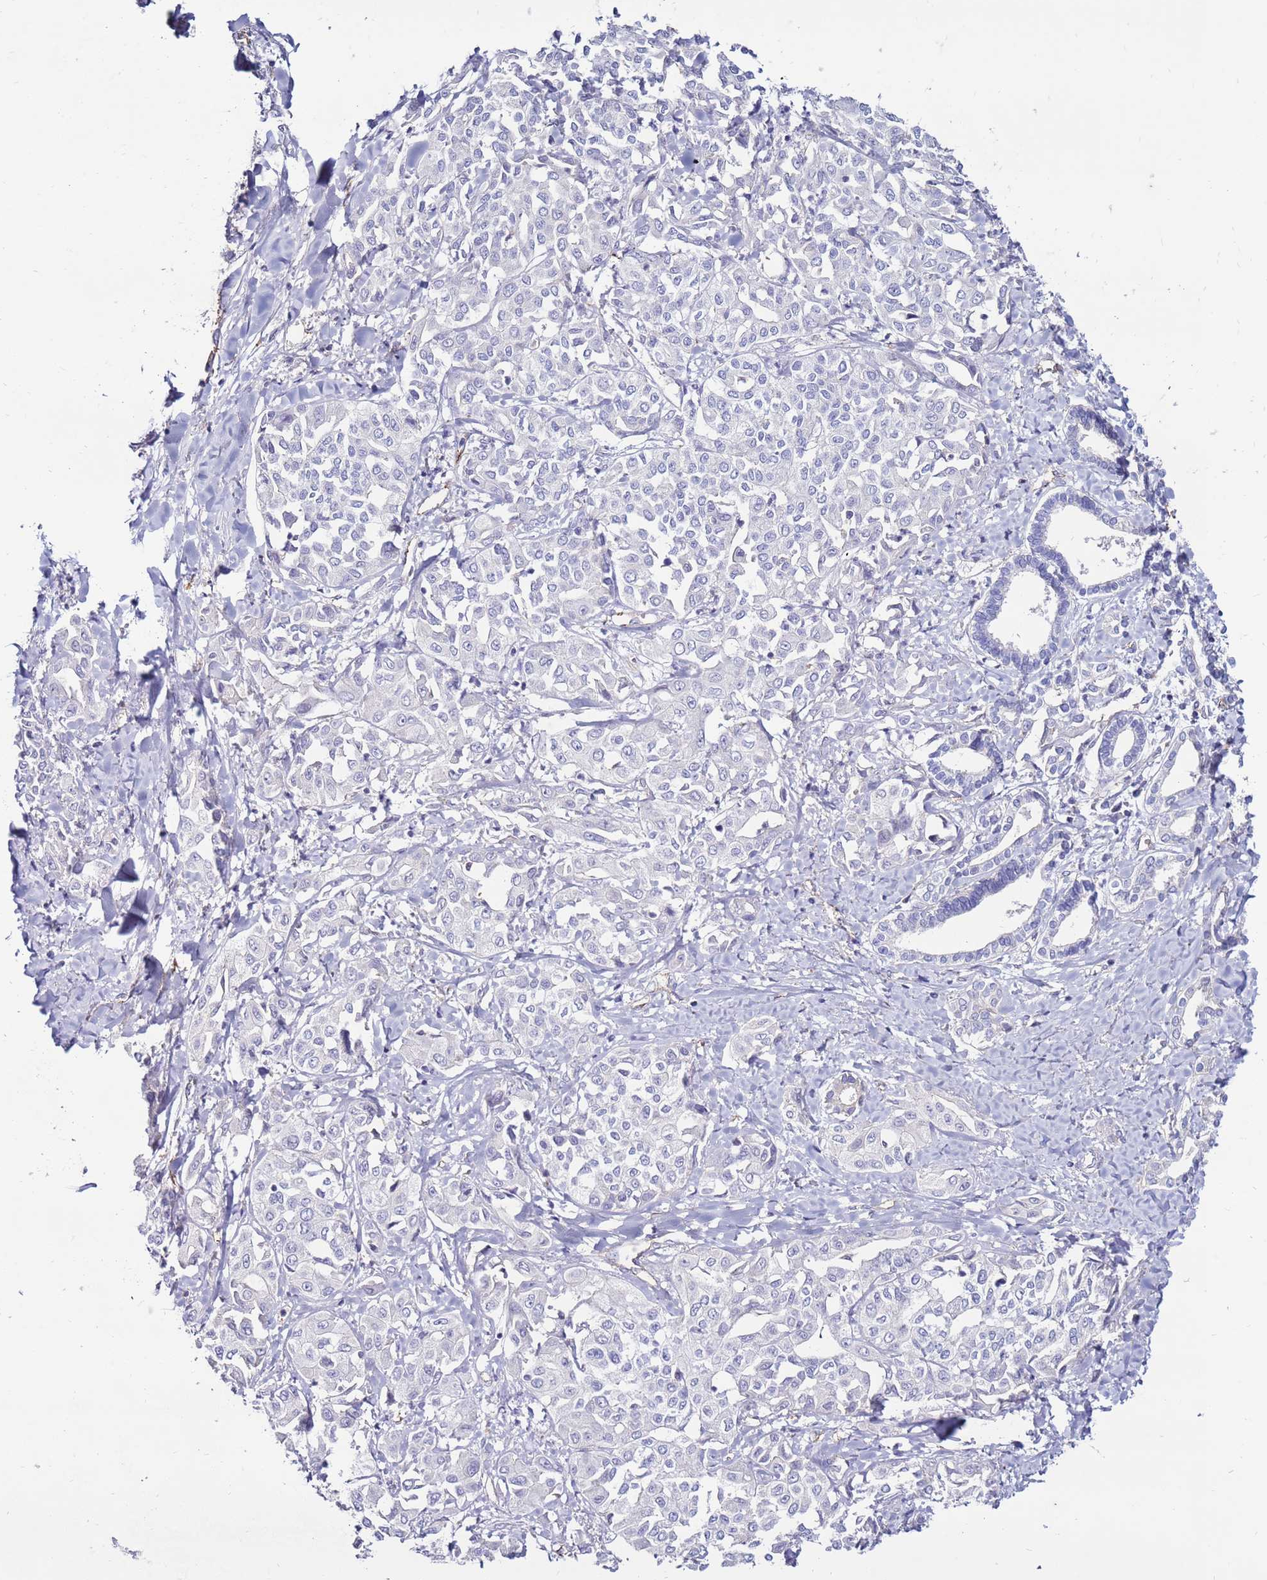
{"staining": {"intensity": "negative", "quantity": "none", "location": "none"}, "tissue": "liver cancer", "cell_type": "Tumor cells", "image_type": "cancer", "snomed": [{"axis": "morphology", "description": "Cholangiocarcinoma"}, {"axis": "topography", "description": "Liver"}], "caption": "An immunohistochemistry micrograph of liver cancer is shown. There is no staining in tumor cells of liver cancer.", "gene": "CLEC4M", "patient": {"sex": "female", "age": 77}}